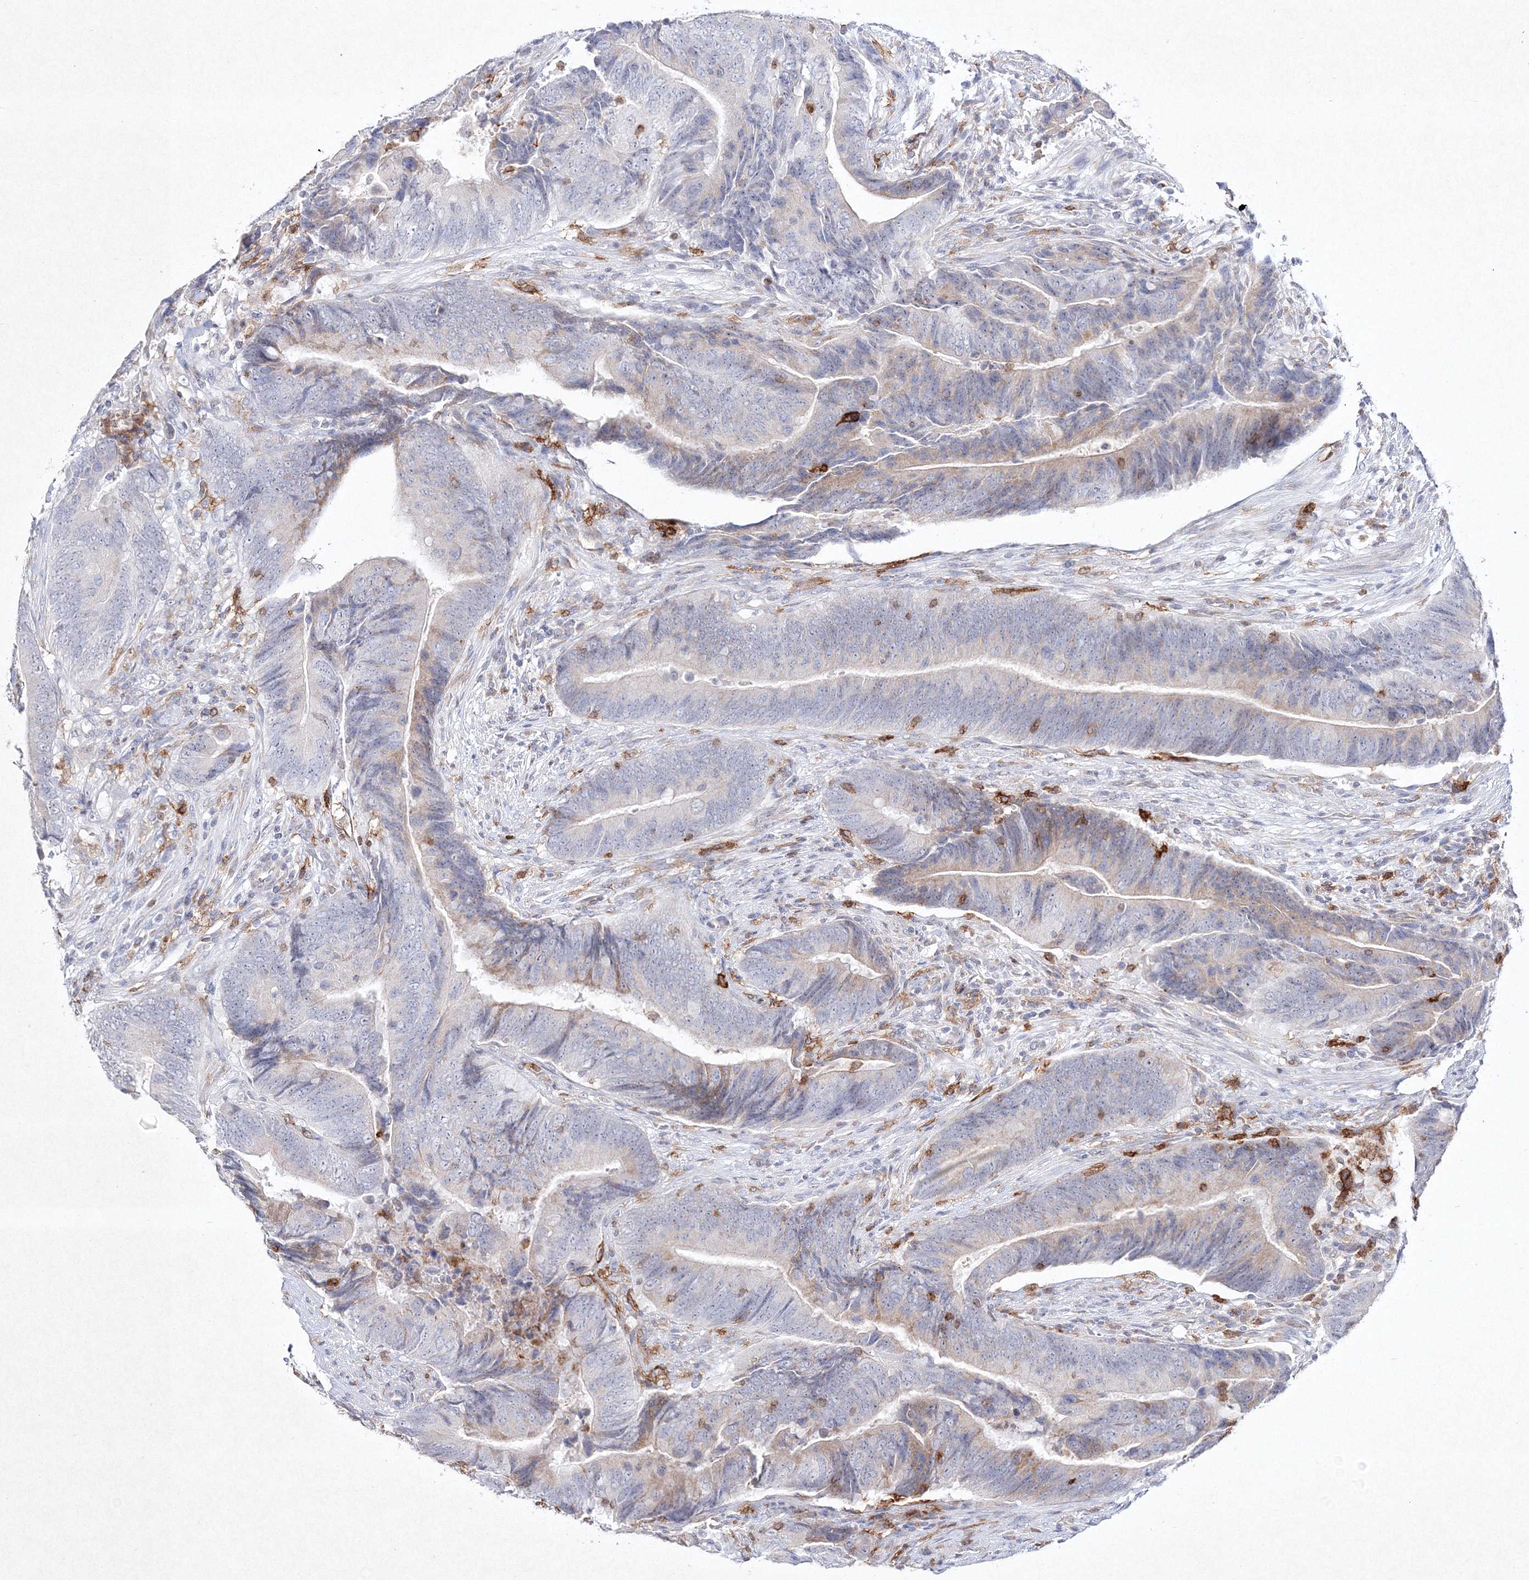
{"staining": {"intensity": "weak", "quantity": "<25%", "location": "cytoplasmic/membranous"}, "tissue": "colorectal cancer", "cell_type": "Tumor cells", "image_type": "cancer", "snomed": [{"axis": "morphology", "description": "Normal tissue, NOS"}, {"axis": "morphology", "description": "Adenocarcinoma, NOS"}, {"axis": "topography", "description": "Colon"}], "caption": "Colorectal adenocarcinoma stained for a protein using IHC demonstrates no positivity tumor cells.", "gene": "HCST", "patient": {"sex": "male", "age": 56}}